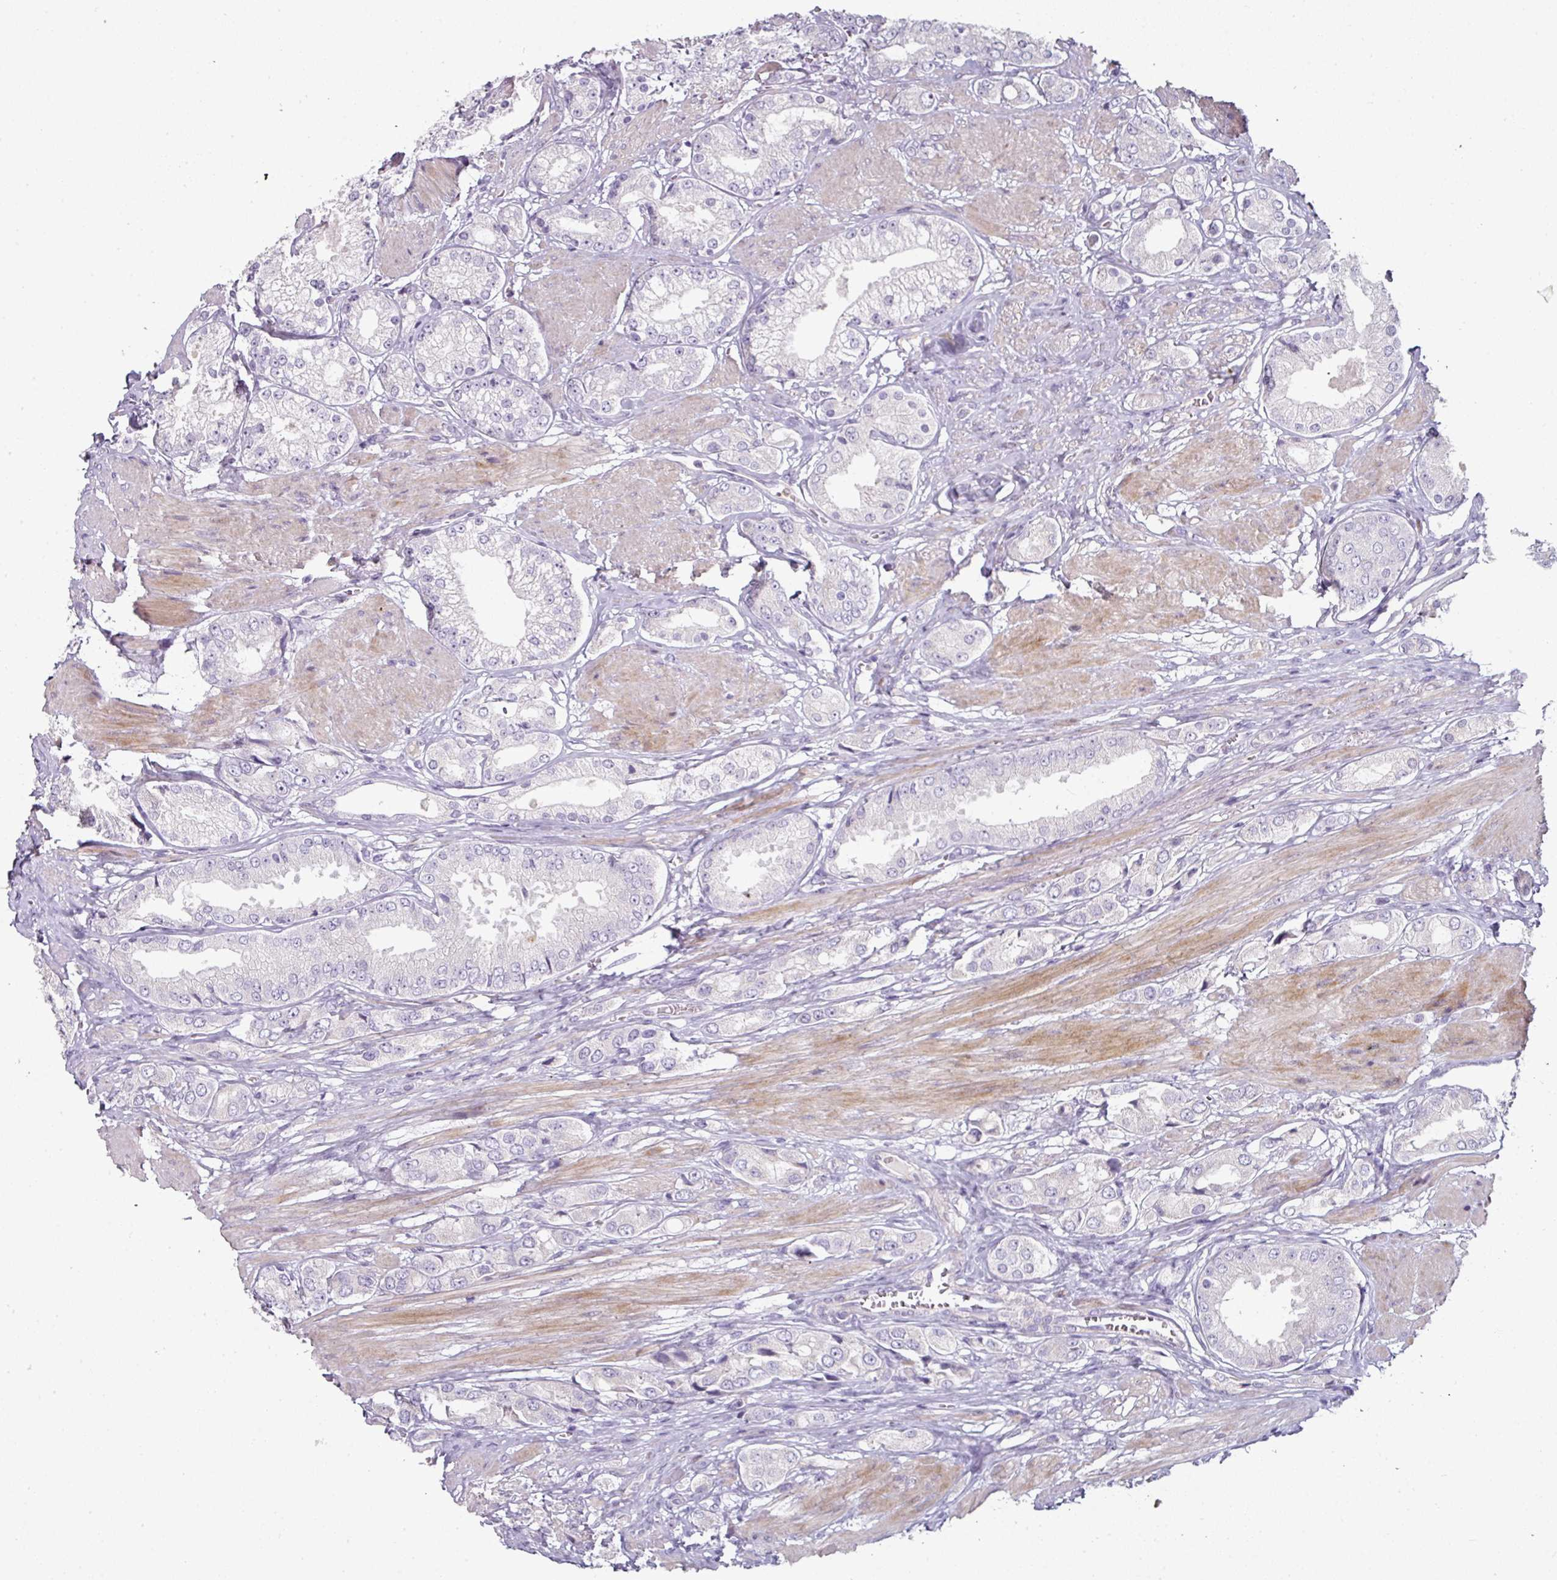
{"staining": {"intensity": "negative", "quantity": "none", "location": "none"}, "tissue": "prostate cancer", "cell_type": "Tumor cells", "image_type": "cancer", "snomed": [{"axis": "morphology", "description": "Adenocarcinoma, High grade"}, {"axis": "topography", "description": "Prostate and seminal vesicle, NOS"}], "caption": "DAB (3,3'-diaminobenzidine) immunohistochemical staining of human prostate cancer (adenocarcinoma (high-grade)) reveals no significant staining in tumor cells. (DAB immunohistochemistry visualized using brightfield microscopy, high magnification).", "gene": "FHAD1", "patient": {"sex": "male", "age": 64}}